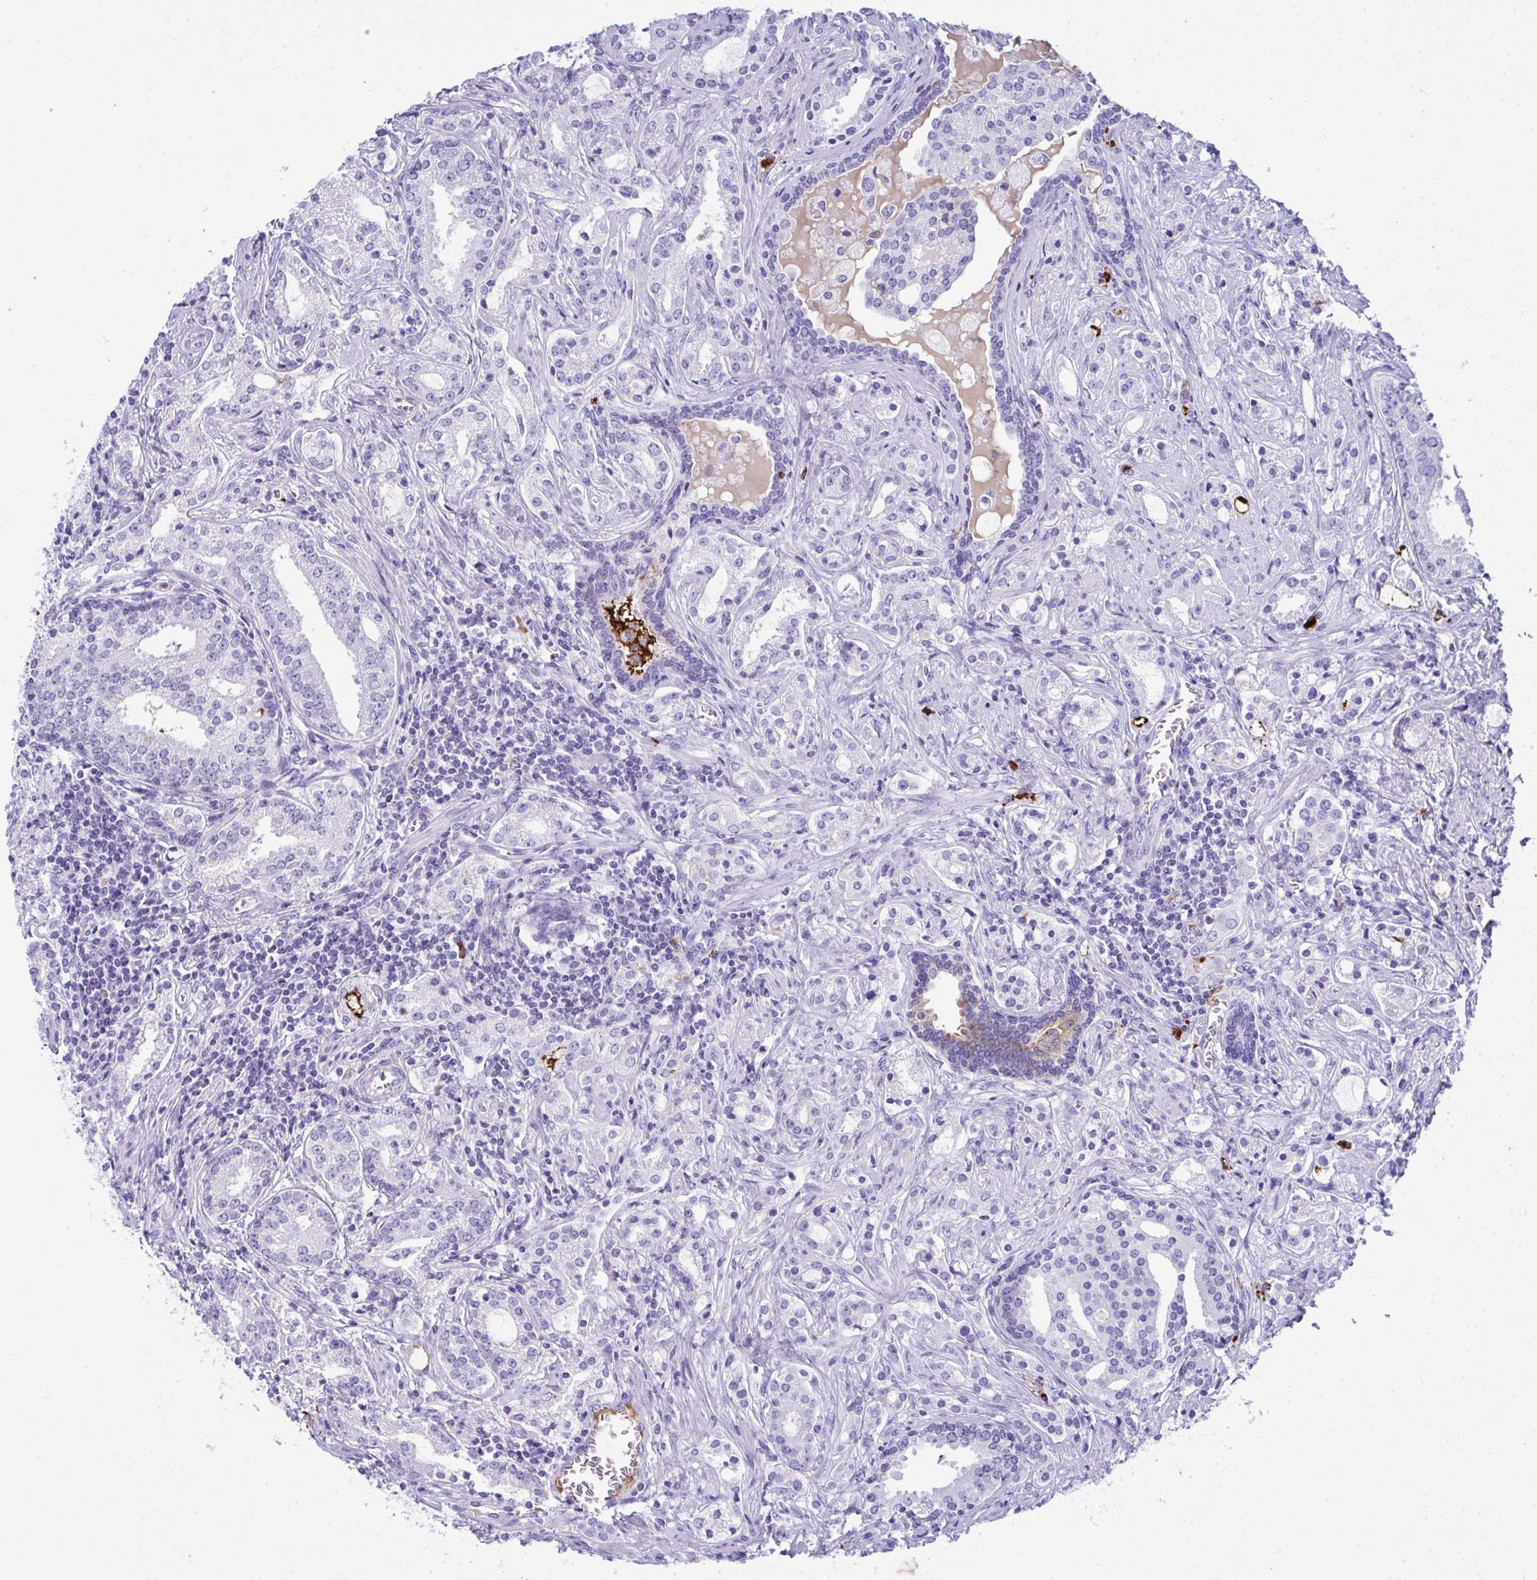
{"staining": {"intensity": "negative", "quantity": "none", "location": "none"}, "tissue": "prostate cancer", "cell_type": "Tumor cells", "image_type": "cancer", "snomed": [{"axis": "morphology", "description": "Adenocarcinoma, Medium grade"}, {"axis": "topography", "description": "Prostate"}], "caption": "A high-resolution image shows immunohistochemistry staining of prostate adenocarcinoma (medium-grade), which exhibits no significant expression in tumor cells.", "gene": "JCHAIN", "patient": {"sex": "male", "age": 57}}